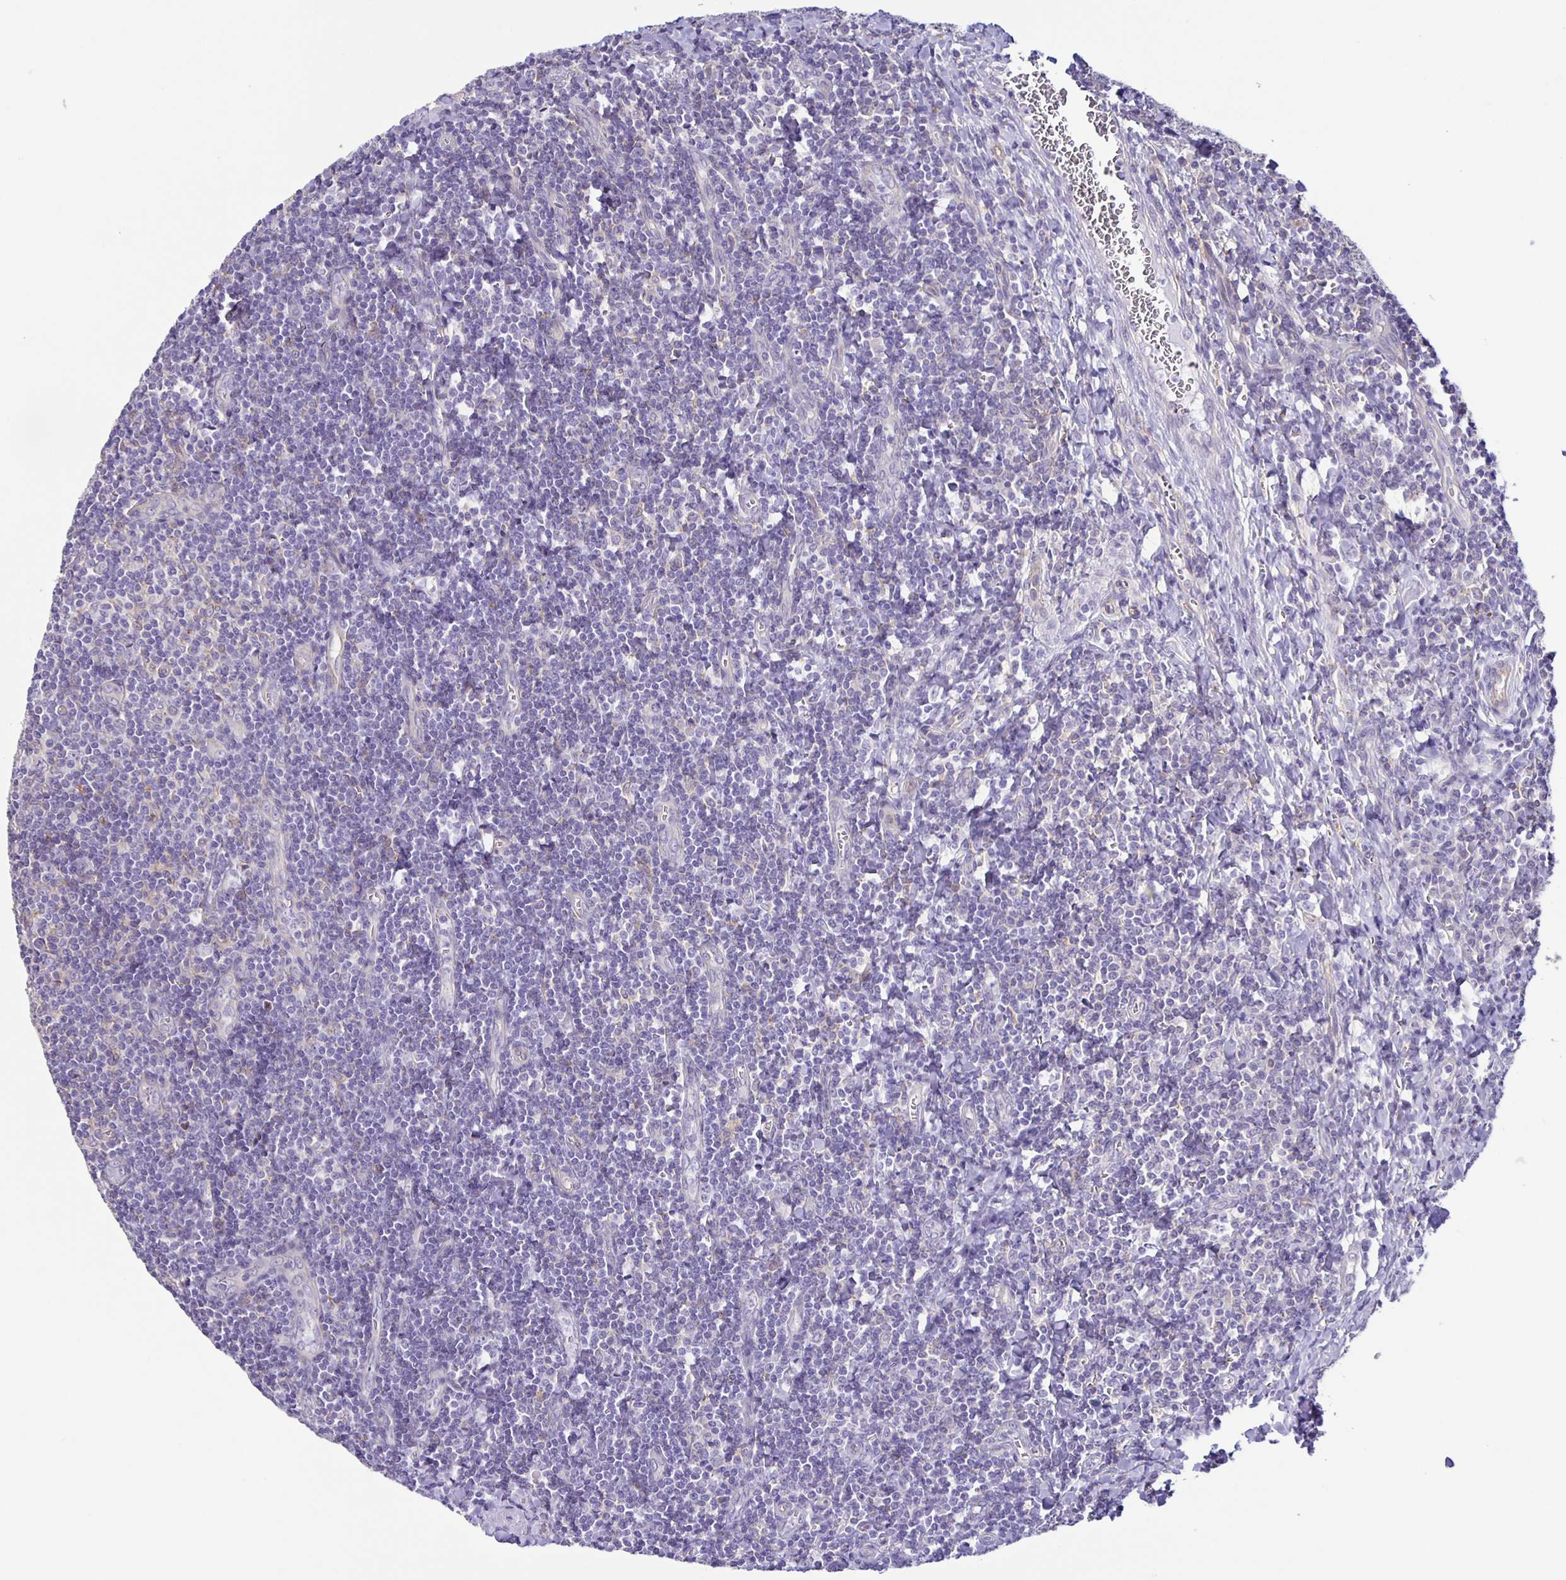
{"staining": {"intensity": "negative", "quantity": "none", "location": "none"}, "tissue": "tonsil", "cell_type": "Non-germinal center cells", "image_type": "normal", "snomed": [{"axis": "morphology", "description": "Normal tissue, NOS"}, {"axis": "morphology", "description": "Inflammation, NOS"}, {"axis": "topography", "description": "Tonsil"}], "caption": "Immunohistochemistry (IHC) image of unremarkable tonsil: tonsil stained with DAB (3,3'-diaminobenzidine) shows no significant protein staining in non-germinal center cells. (DAB immunohistochemistry (IHC) visualized using brightfield microscopy, high magnification).", "gene": "BOLL", "patient": {"sex": "female", "age": 31}}